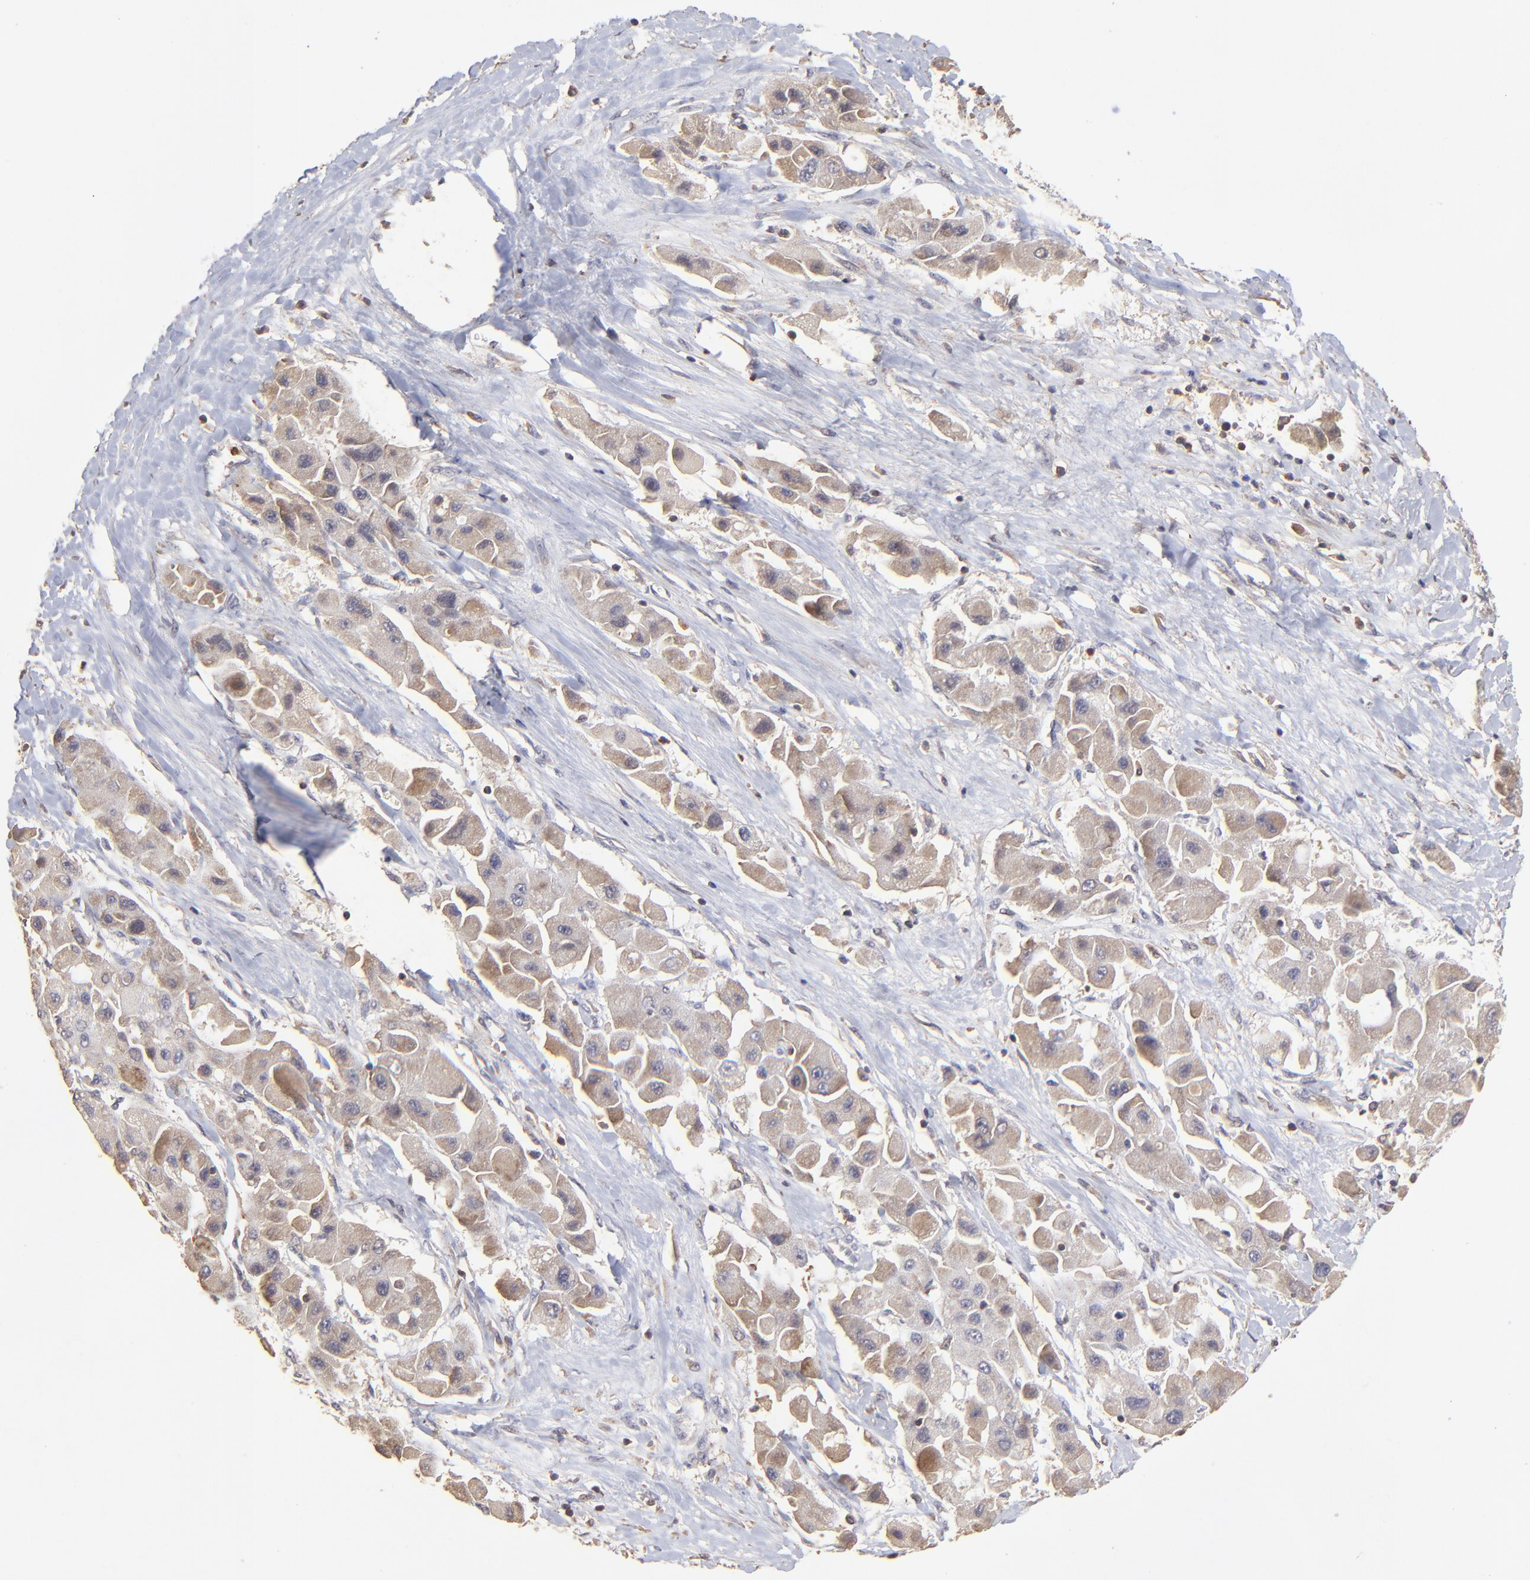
{"staining": {"intensity": "moderate", "quantity": ">75%", "location": "cytoplasmic/membranous"}, "tissue": "liver cancer", "cell_type": "Tumor cells", "image_type": "cancer", "snomed": [{"axis": "morphology", "description": "Carcinoma, Hepatocellular, NOS"}, {"axis": "topography", "description": "Liver"}], "caption": "This is a micrograph of immunohistochemistry staining of liver cancer, which shows moderate positivity in the cytoplasmic/membranous of tumor cells.", "gene": "STON2", "patient": {"sex": "male", "age": 24}}